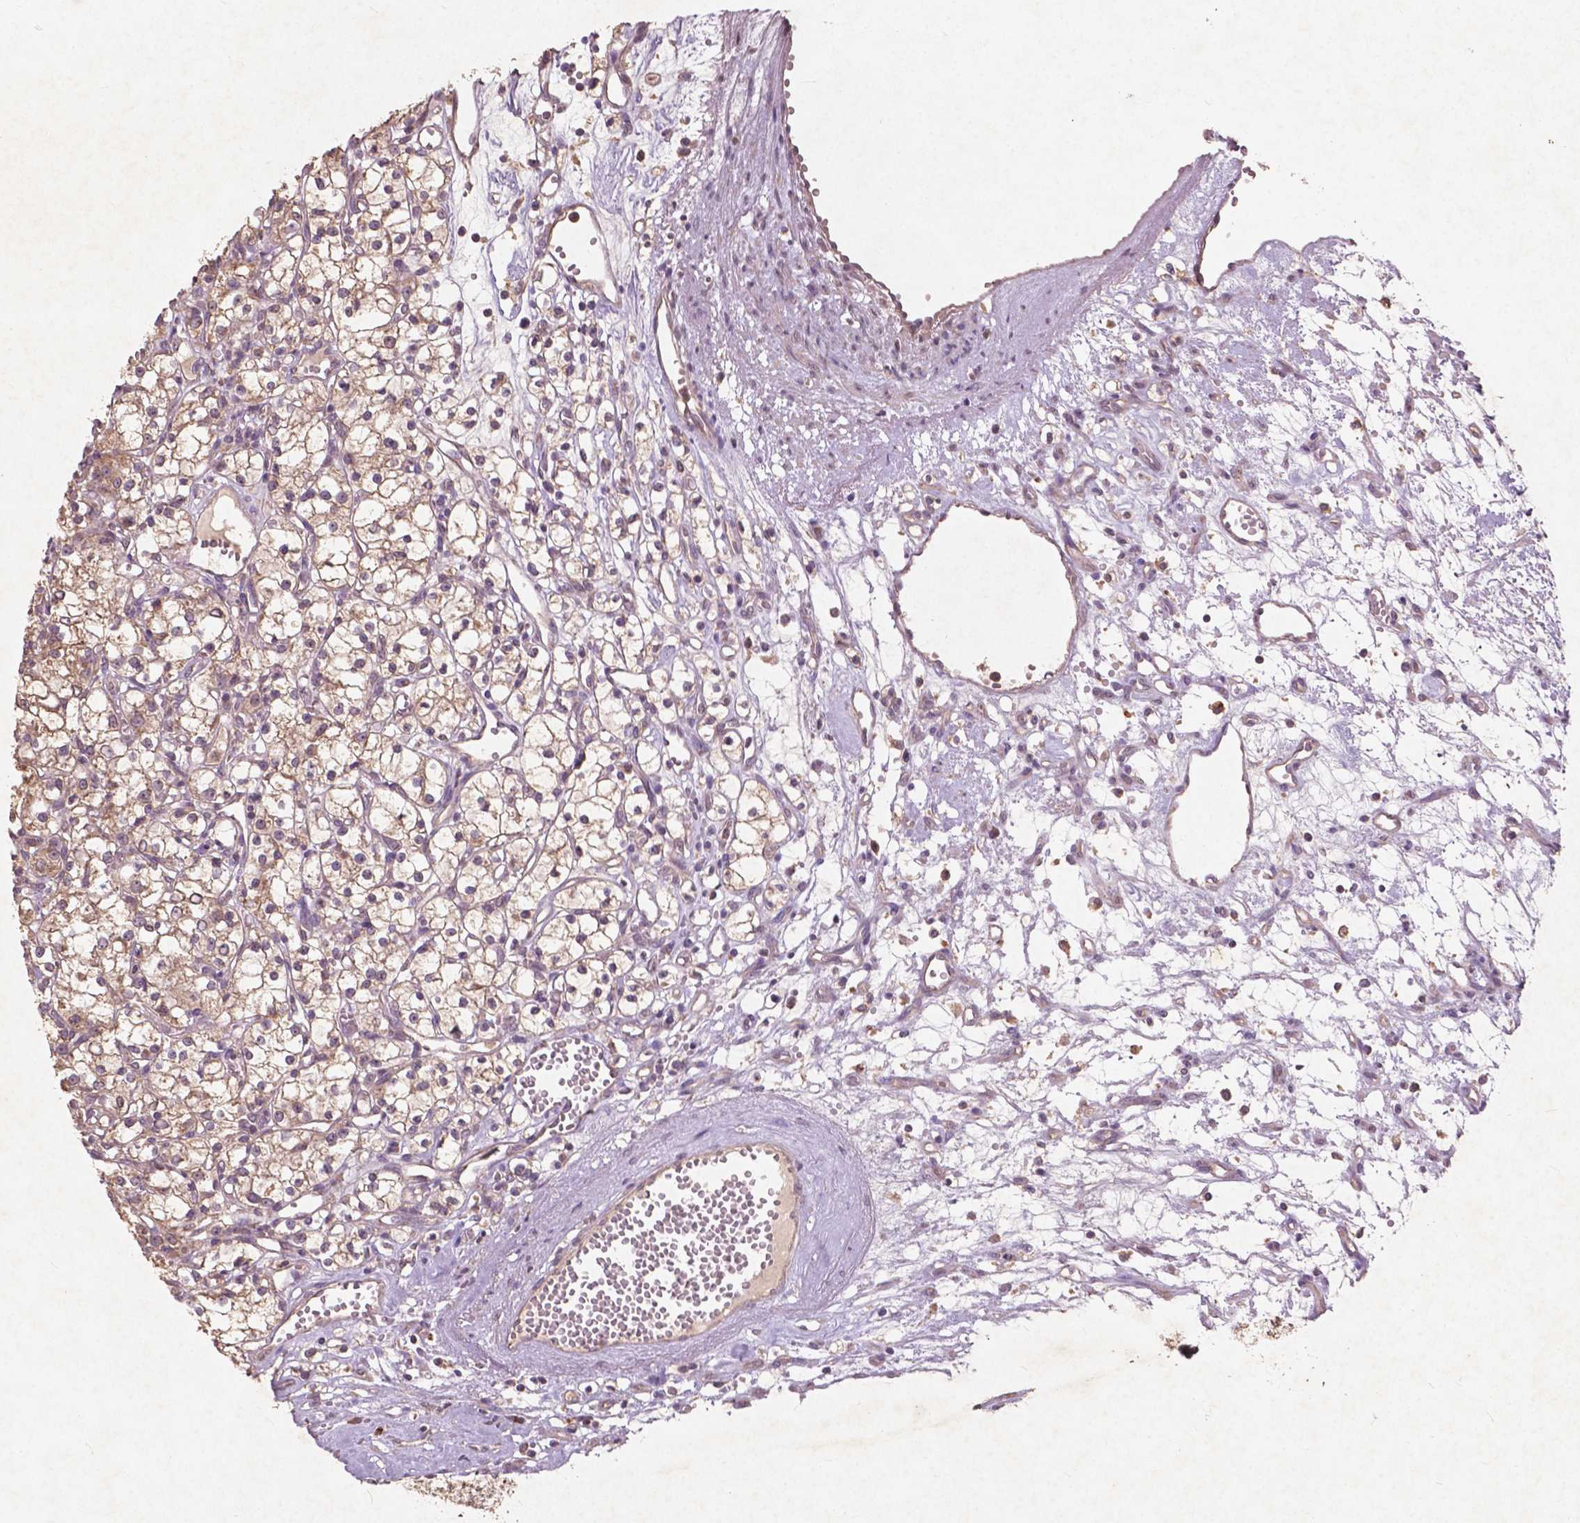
{"staining": {"intensity": "weak", "quantity": ">75%", "location": "cytoplasmic/membranous"}, "tissue": "renal cancer", "cell_type": "Tumor cells", "image_type": "cancer", "snomed": [{"axis": "morphology", "description": "Adenocarcinoma, NOS"}, {"axis": "topography", "description": "Kidney"}], "caption": "Weak cytoplasmic/membranous expression for a protein is present in about >75% of tumor cells of renal cancer (adenocarcinoma) using immunohistochemistry.", "gene": "ST6GALNAC5", "patient": {"sex": "female", "age": 59}}